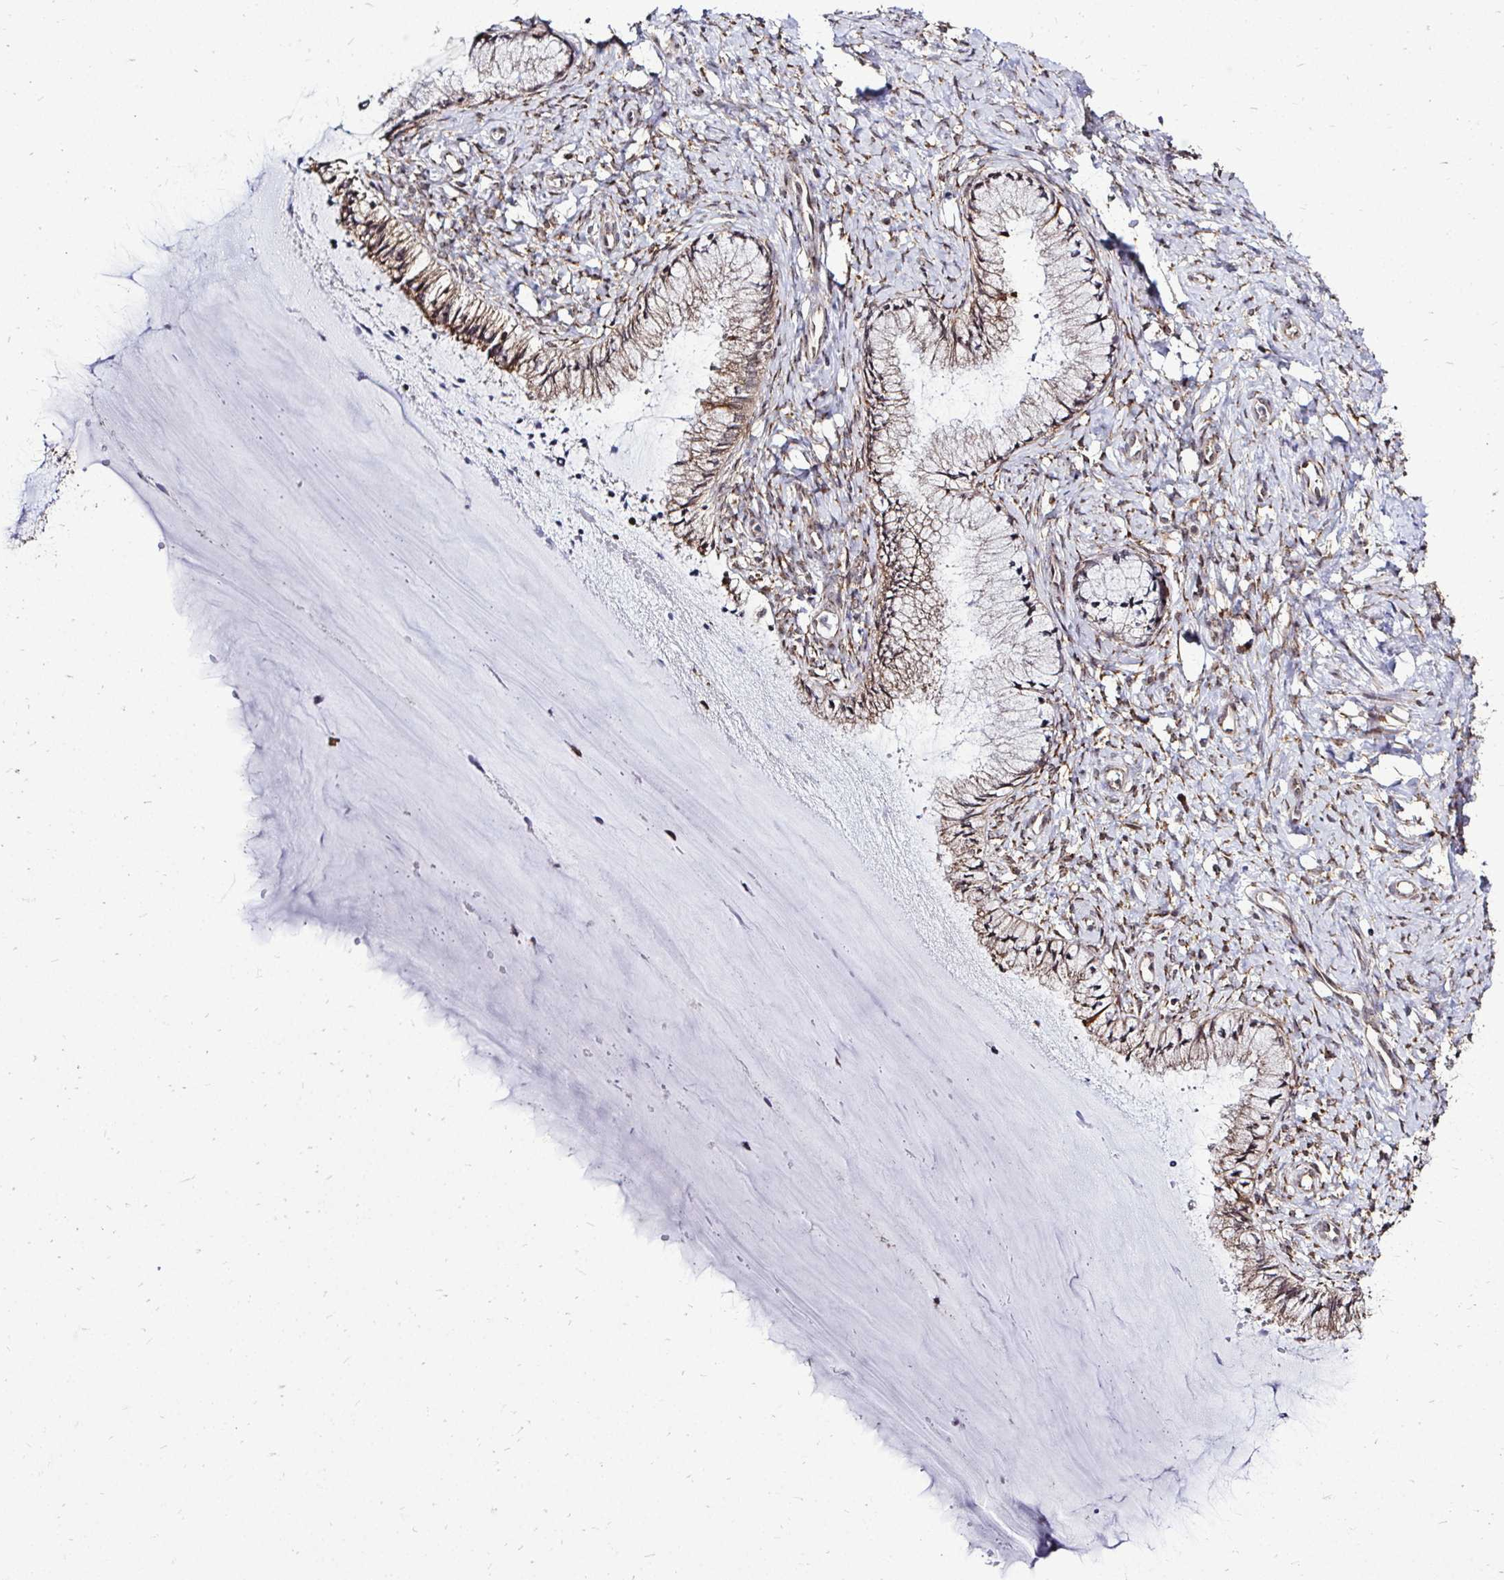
{"staining": {"intensity": "moderate", "quantity": ">75%", "location": "cytoplasmic/membranous"}, "tissue": "cervix", "cell_type": "Glandular cells", "image_type": "normal", "snomed": [{"axis": "morphology", "description": "Normal tissue, NOS"}, {"axis": "topography", "description": "Cervix"}], "caption": "A micrograph of human cervix stained for a protein demonstrates moderate cytoplasmic/membranous brown staining in glandular cells. Nuclei are stained in blue.", "gene": "FMR1", "patient": {"sex": "female", "age": 37}}